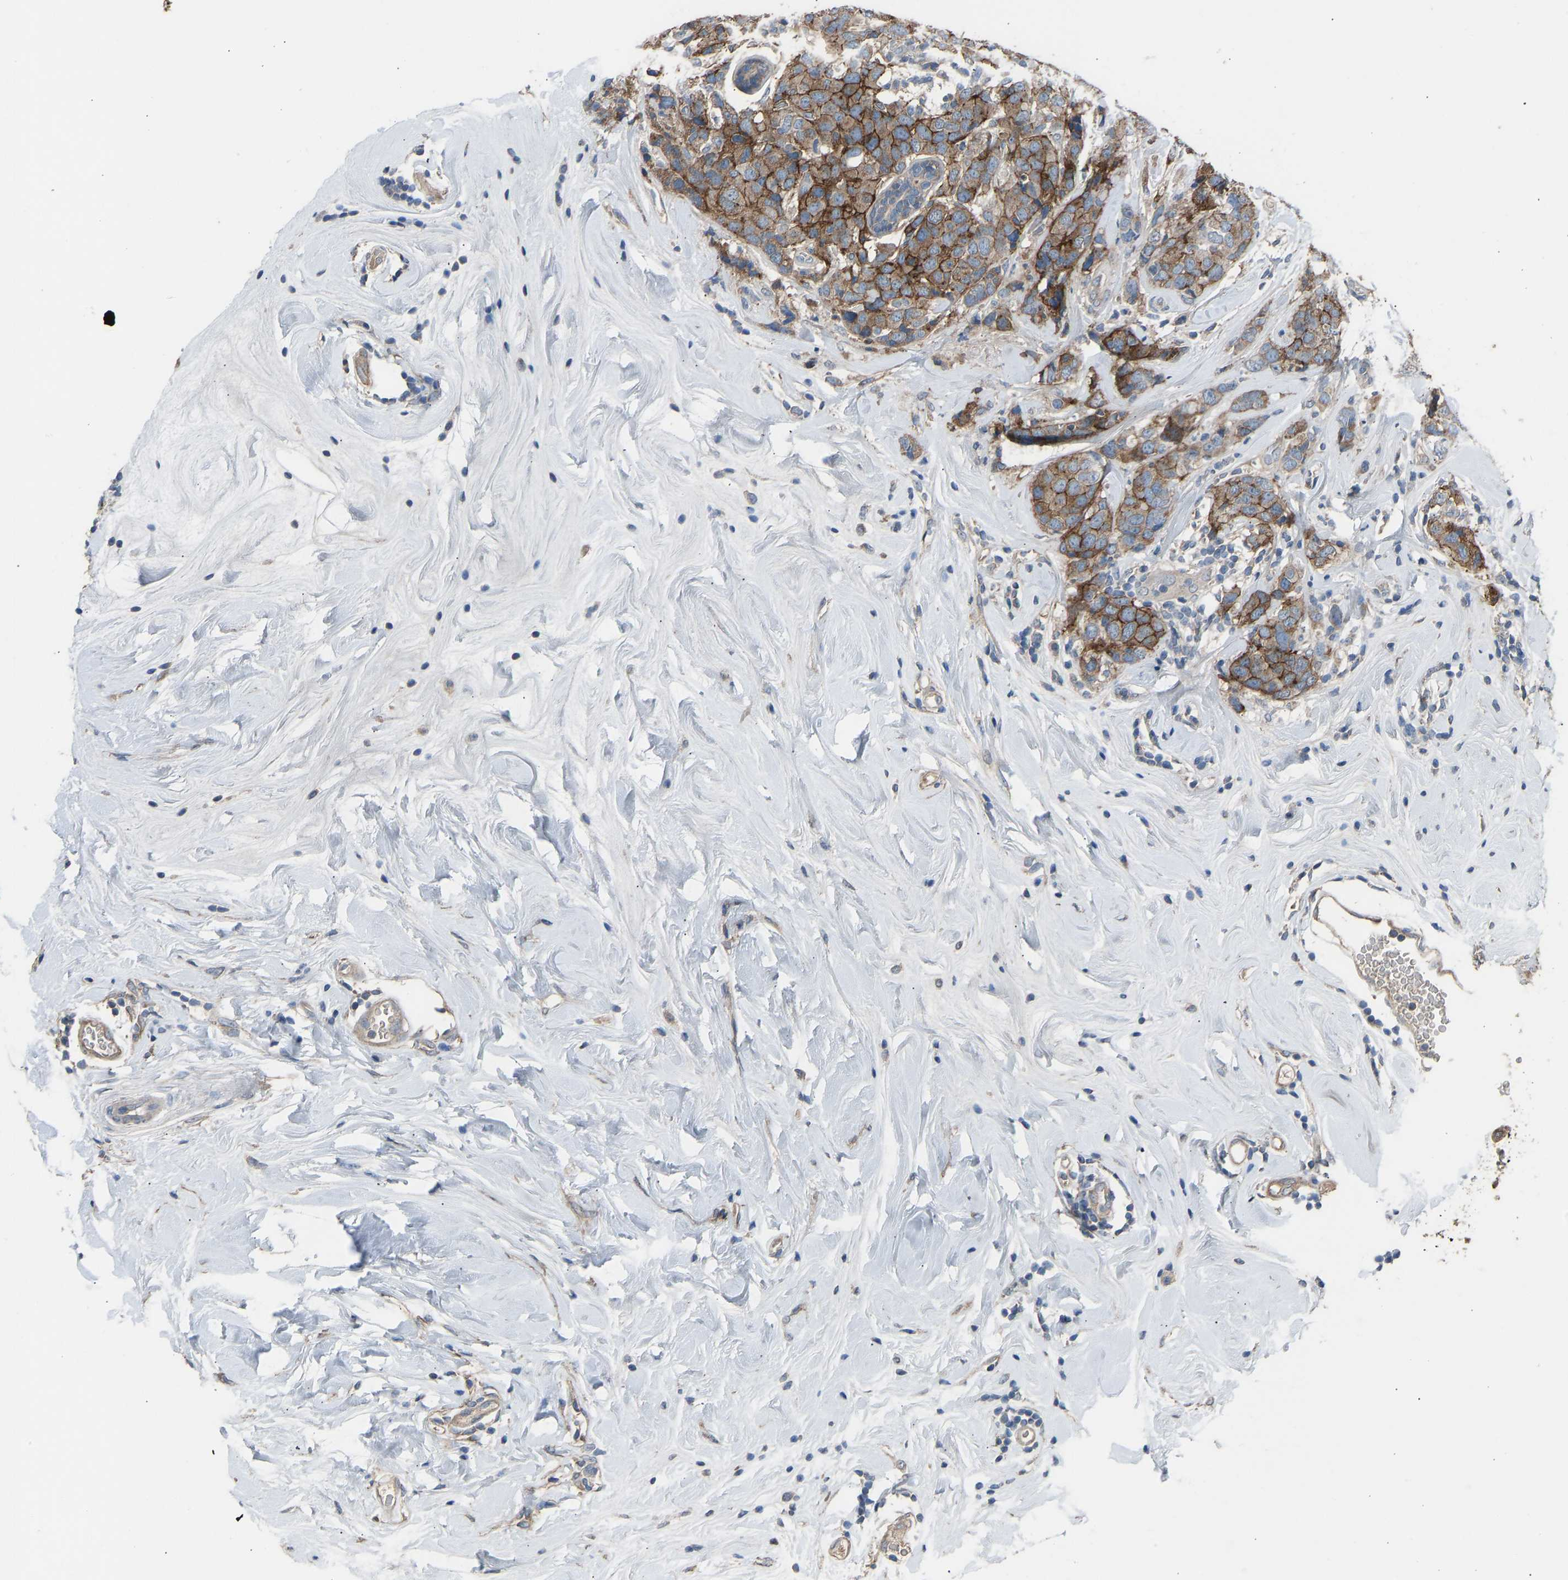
{"staining": {"intensity": "moderate", "quantity": ">75%", "location": "cytoplasmic/membranous"}, "tissue": "breast cancer", "cell_type": "Tumor cells", "image_type": "cancer", "snomed": [{"axis": "morphology", "description": "Lobular carcinoma"}, {"axis": "topography", "description": "Breast"}], "caption": "This is a micrograph of IHC staining of breast cancer (lobular carcinoma), which shows moderate staining in the cytoplasmic/membranous of tumor cells.", "gene": "TGFBR3", "patient": {"sex": "female", "age": 59}}